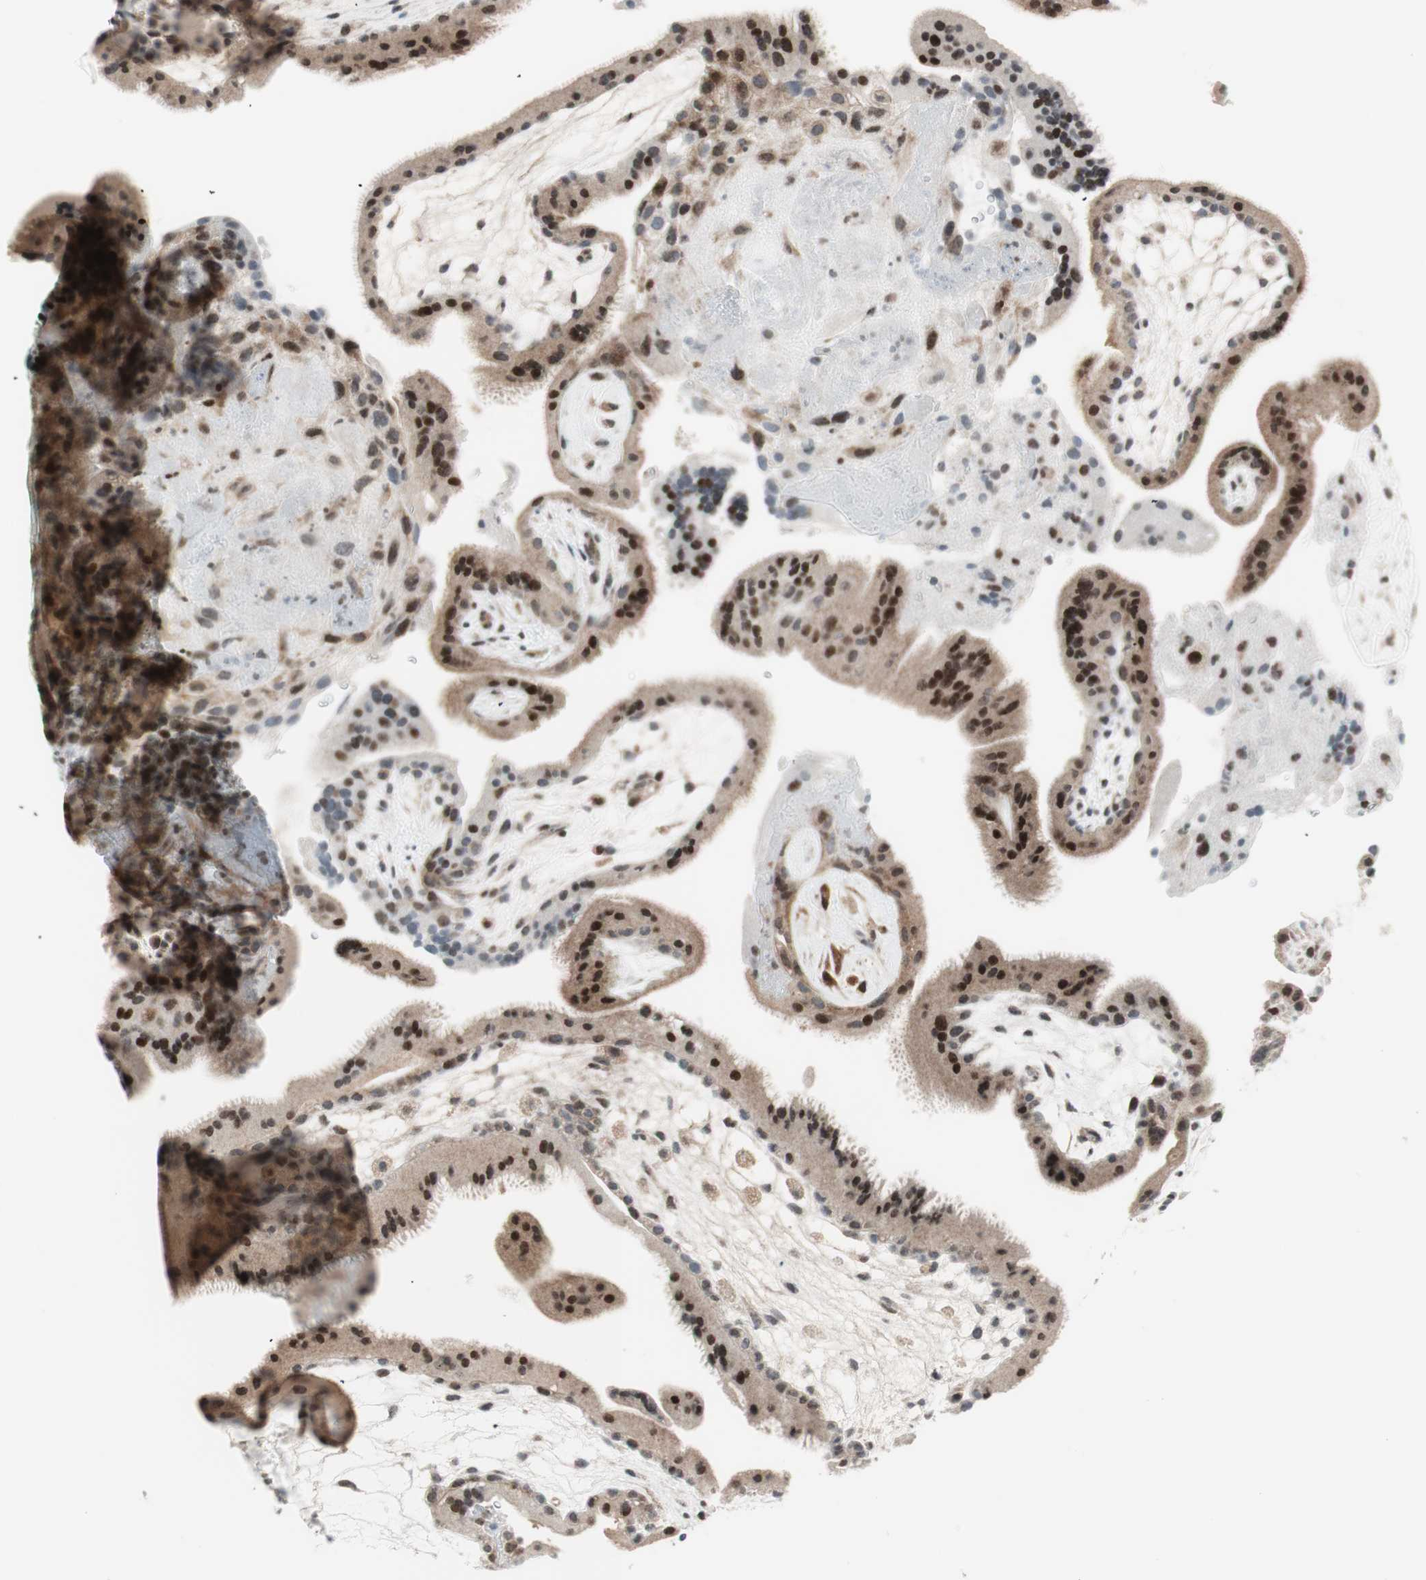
{"staining": {"intensity": "strong", "quantity": ">75%", "location": "cytoplasmic/membranous,nuclear"}, "tissue": "placenta", "cell_type": "Trophoblastic cells", "image_type": "normal", "snomed": [{"axis": "morphology", "description": "Normal tissue, NOS"}, {"axis": "topography", "description": "Placenta"}], "caption": "The photomicrograph reveals staining of benign placenta, revealing strong cytoplasmic/membranous,nuclear protein staining (brown color) within trophoblastic cells.", "gene": "TPT1", "patient": {"sex": "female", "age": 19}}